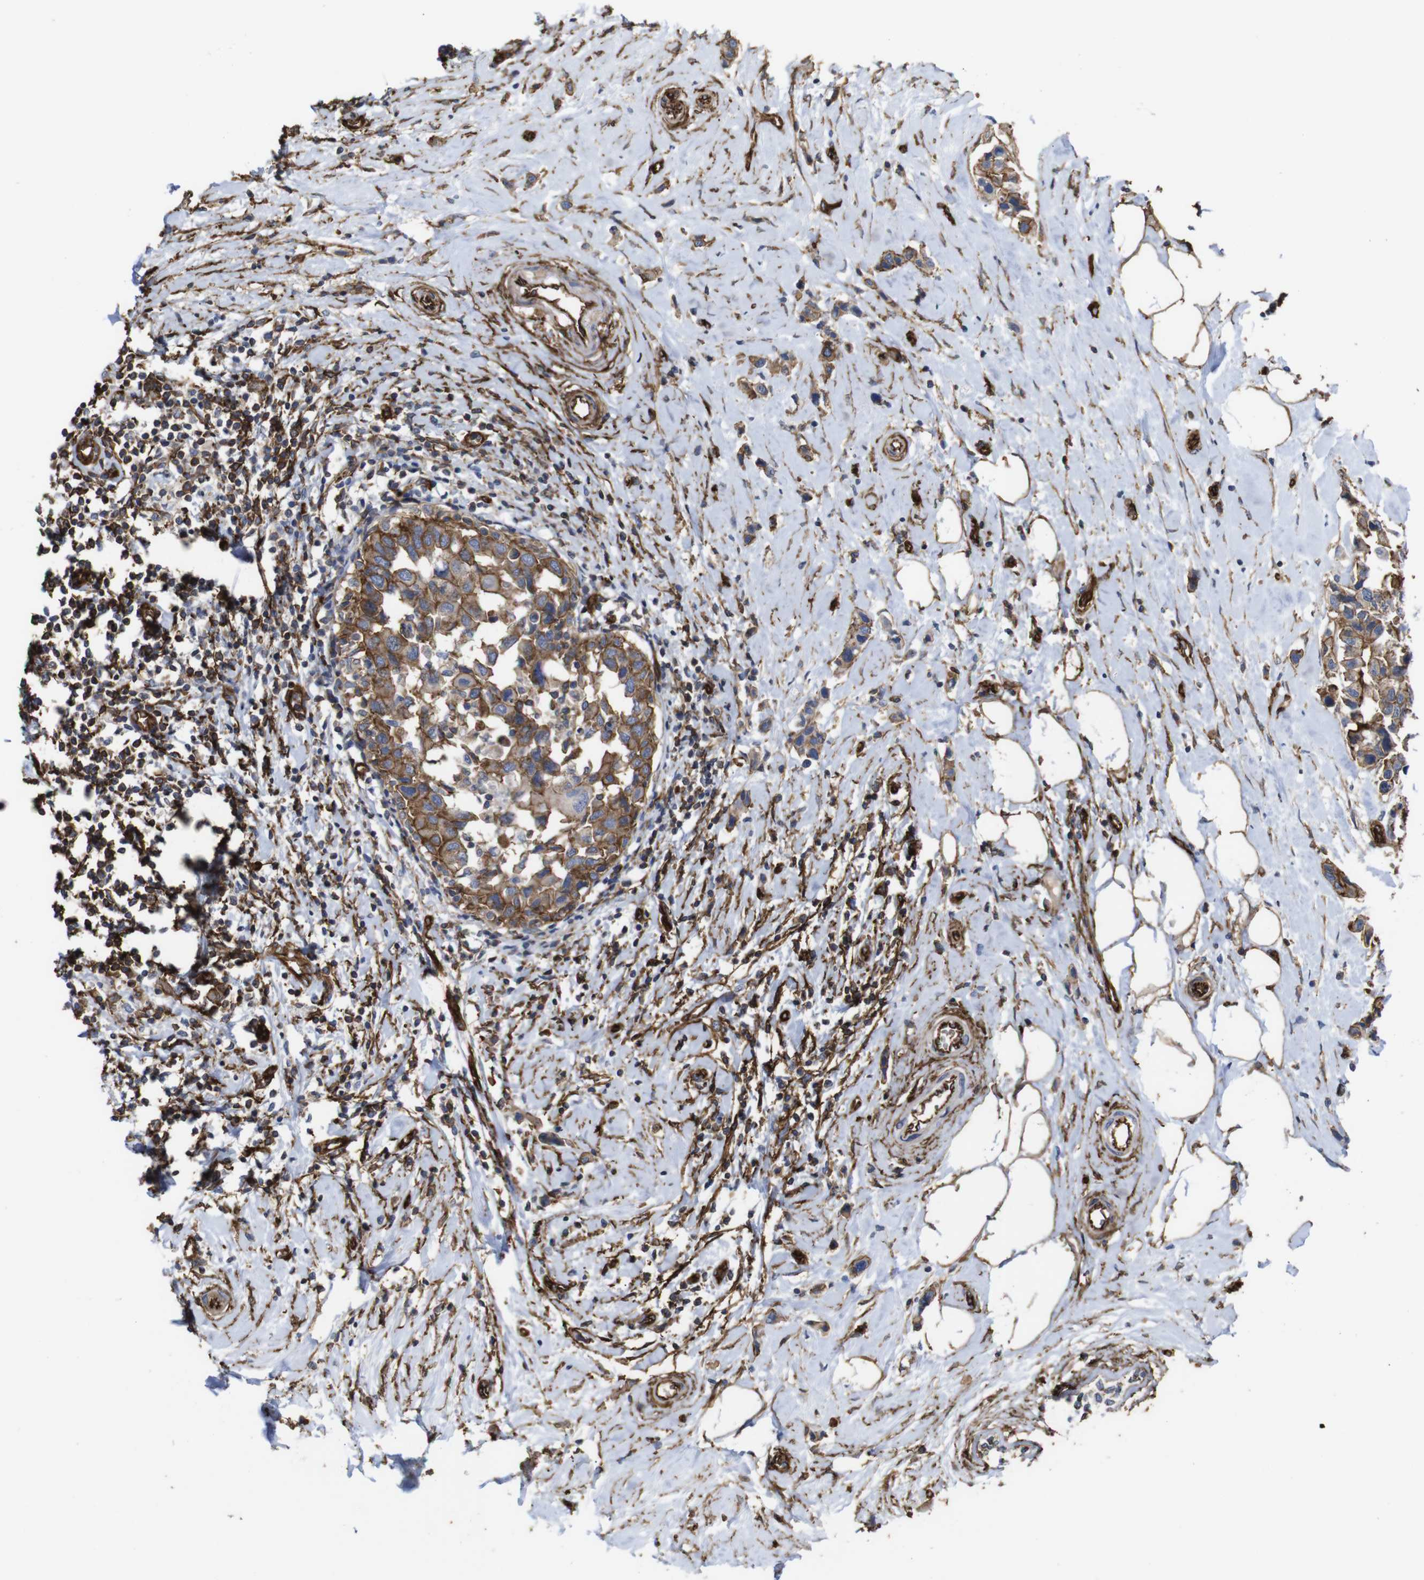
{"staining": {"intensity": "moderate", "quantity": ">75%", "location": "cytoplasmic/membranous"}, "tissue": "breast cancer", "cell_type": "Tumor cells", "image_type": "cancer", "snomed": [{"axis": "morphology", "description": "Normal tissue, NOS"}, {"axis": "morphology", "description": "Duct carcinoma"}, {"axis": "topography", "description": "Breast"}], "caption": "Immunohistochemical staining of human invasive ductal carcinoma (breast) reveals medium levels of moderate cytoplasmic/membranous staining in about >75% of tumor cells.", "gene": "SPTBN1", "patient": {"sex": "female", "age": 50}}